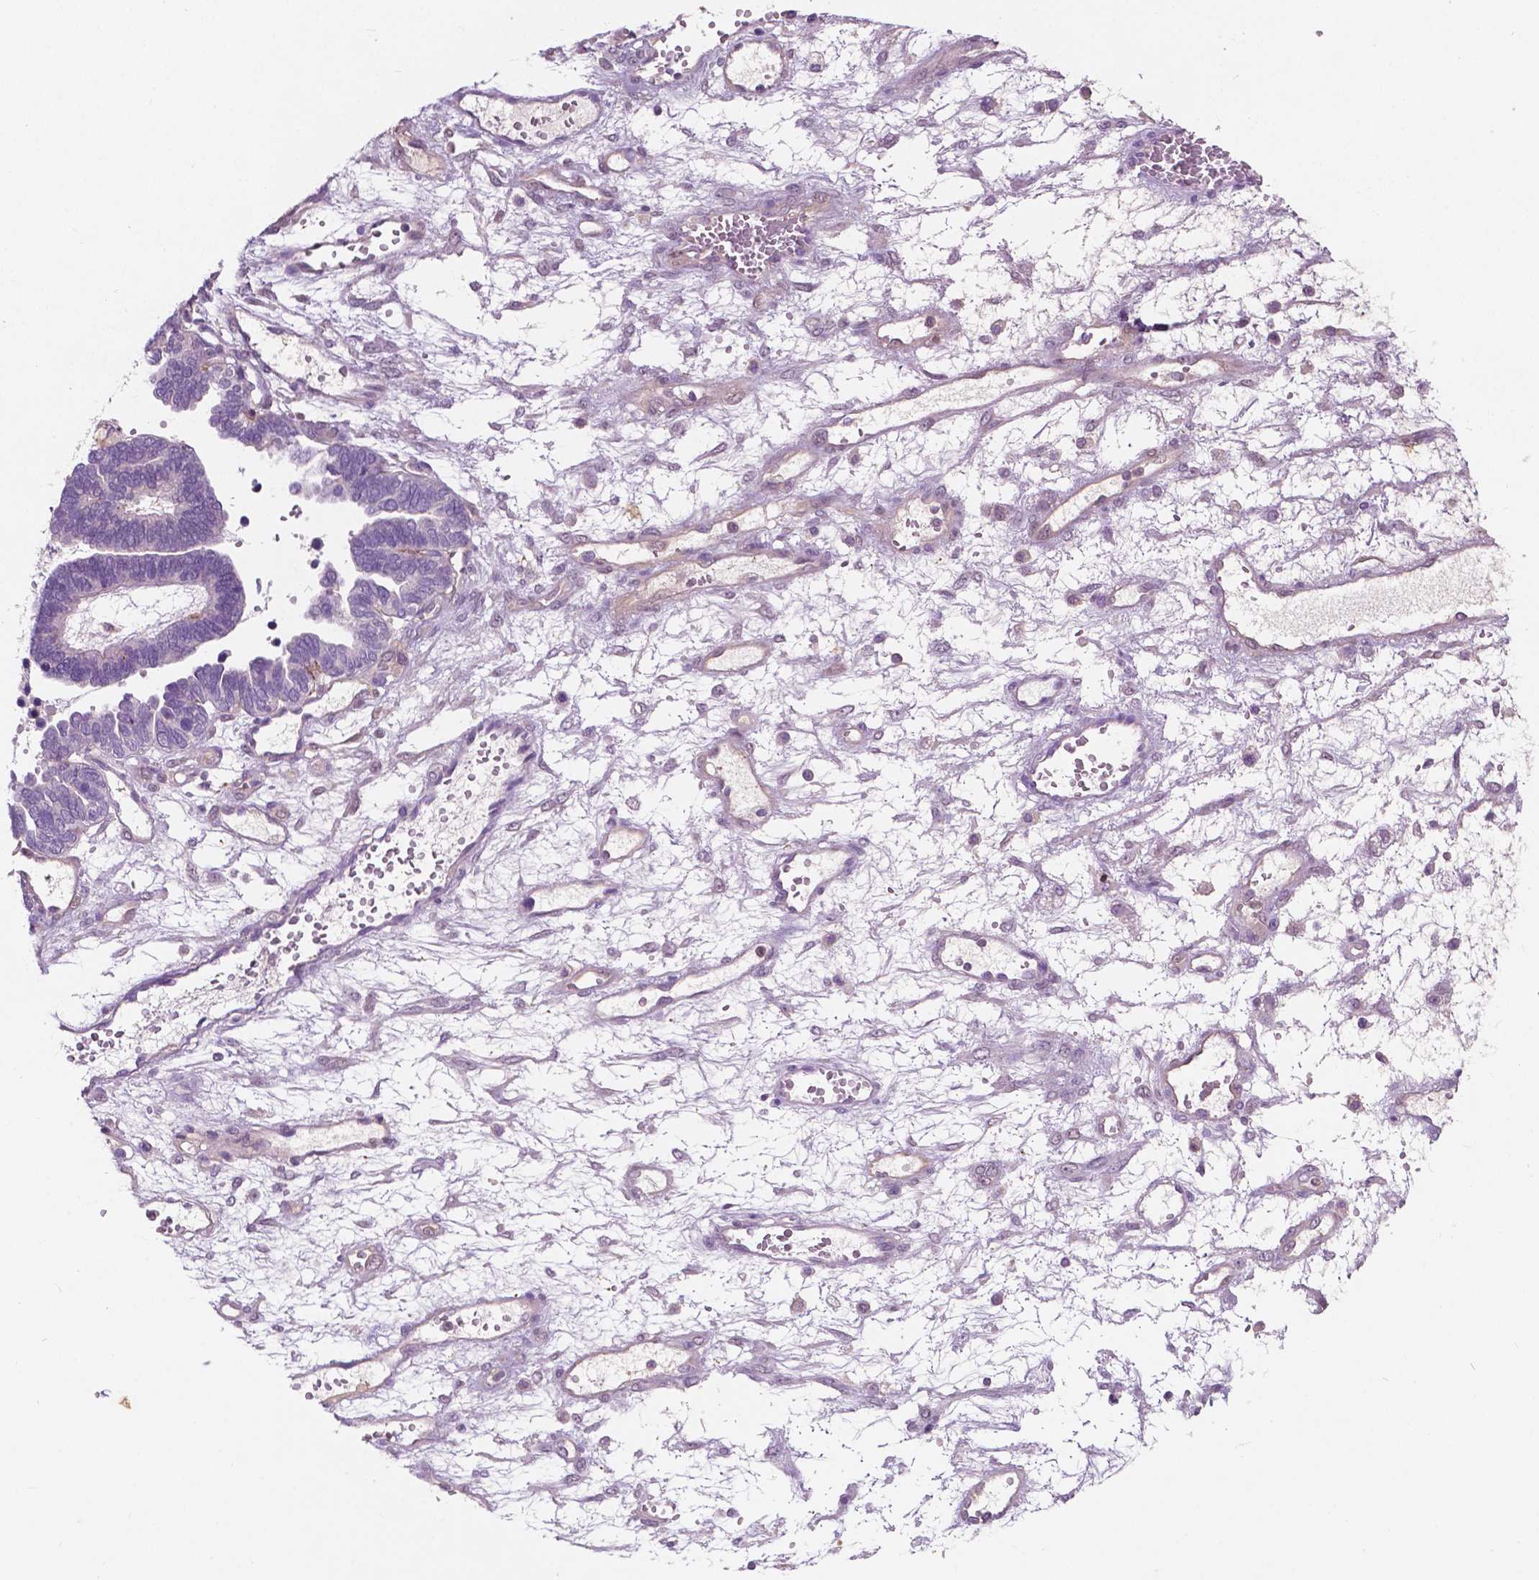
{"staining": {"intensity": "negative", "quantity": "none", "location": "none"}, "tissue": "ovarian cancer", "cell_type": "Tumor cells", "image_type": "cancer", "snomed": [{"axis": "morphology", "description": "Cystadenocarcinoma, serous, NOS"}, {"axis": "topography", "description": "Ovary"}], "caption": "Immunohistochemistry (IHC) of serous cystadenocarcinoma (ovarian) exhibits no staining in tumor cells. The staining is performed using DAB (3,3'-diaminobenzidine) brown chromogen with nuclei counter-stained in using hematoxylin.", "gene": "GPR37", "patient": {"sex": "female", "age": 51}}